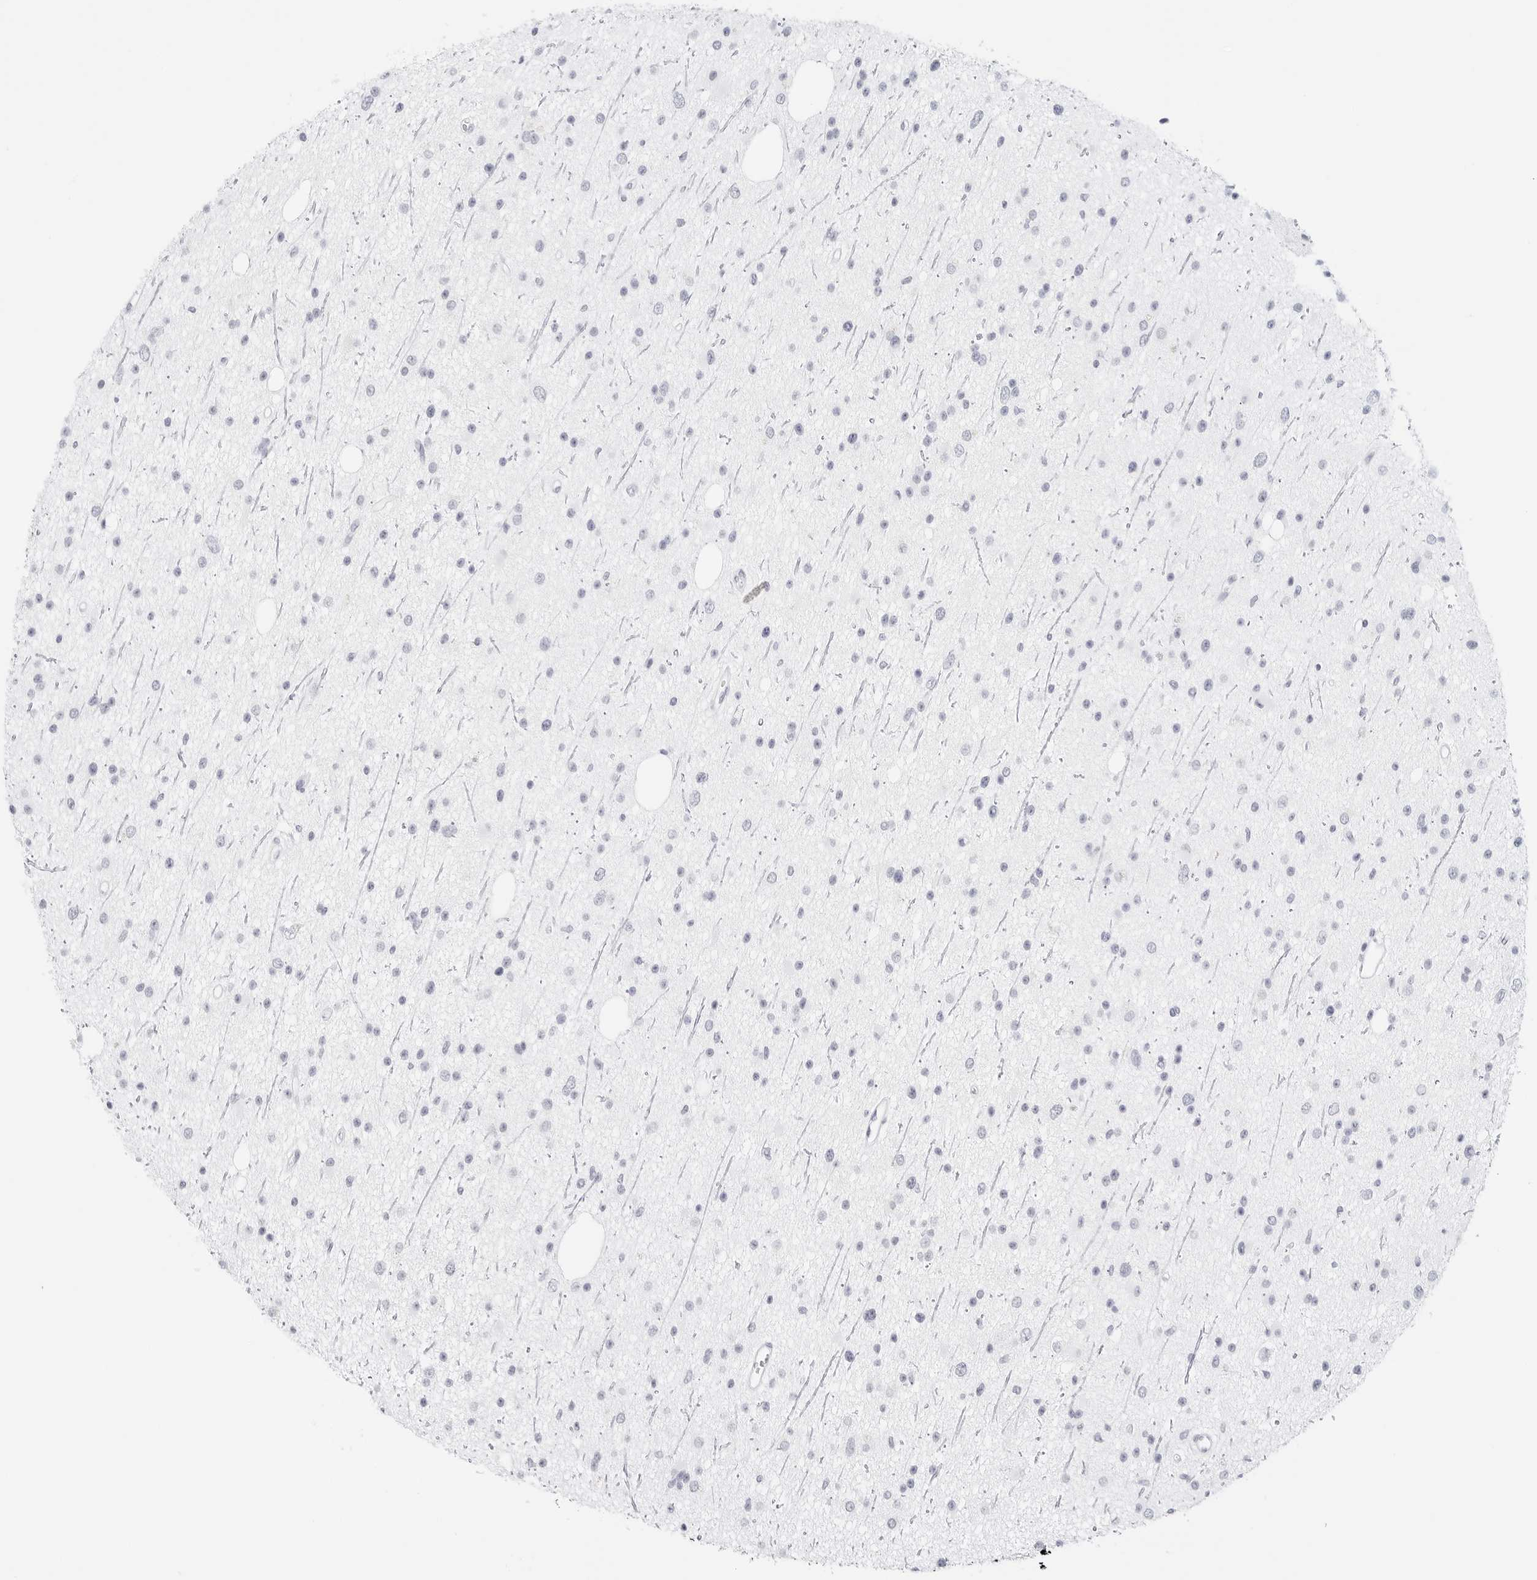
{"staining": {"intensity": "negative", "quantity": "none", "location": "none"}, "tissue": "glioma", "cell_type": "Tumor cells", "image_type": "cancer", "snomed": [{"axis": "morphology", "description": "Glioma, malignant, Low grade"}, {"axis": "topography", "description": "Cerebral cortex"}], "caption": "Protein analysis of malignant glioma (low-grade) shows no significant expression in tumor cells.", "gene": "TFF2", "patient": {"sex": "female", "age": 39}}